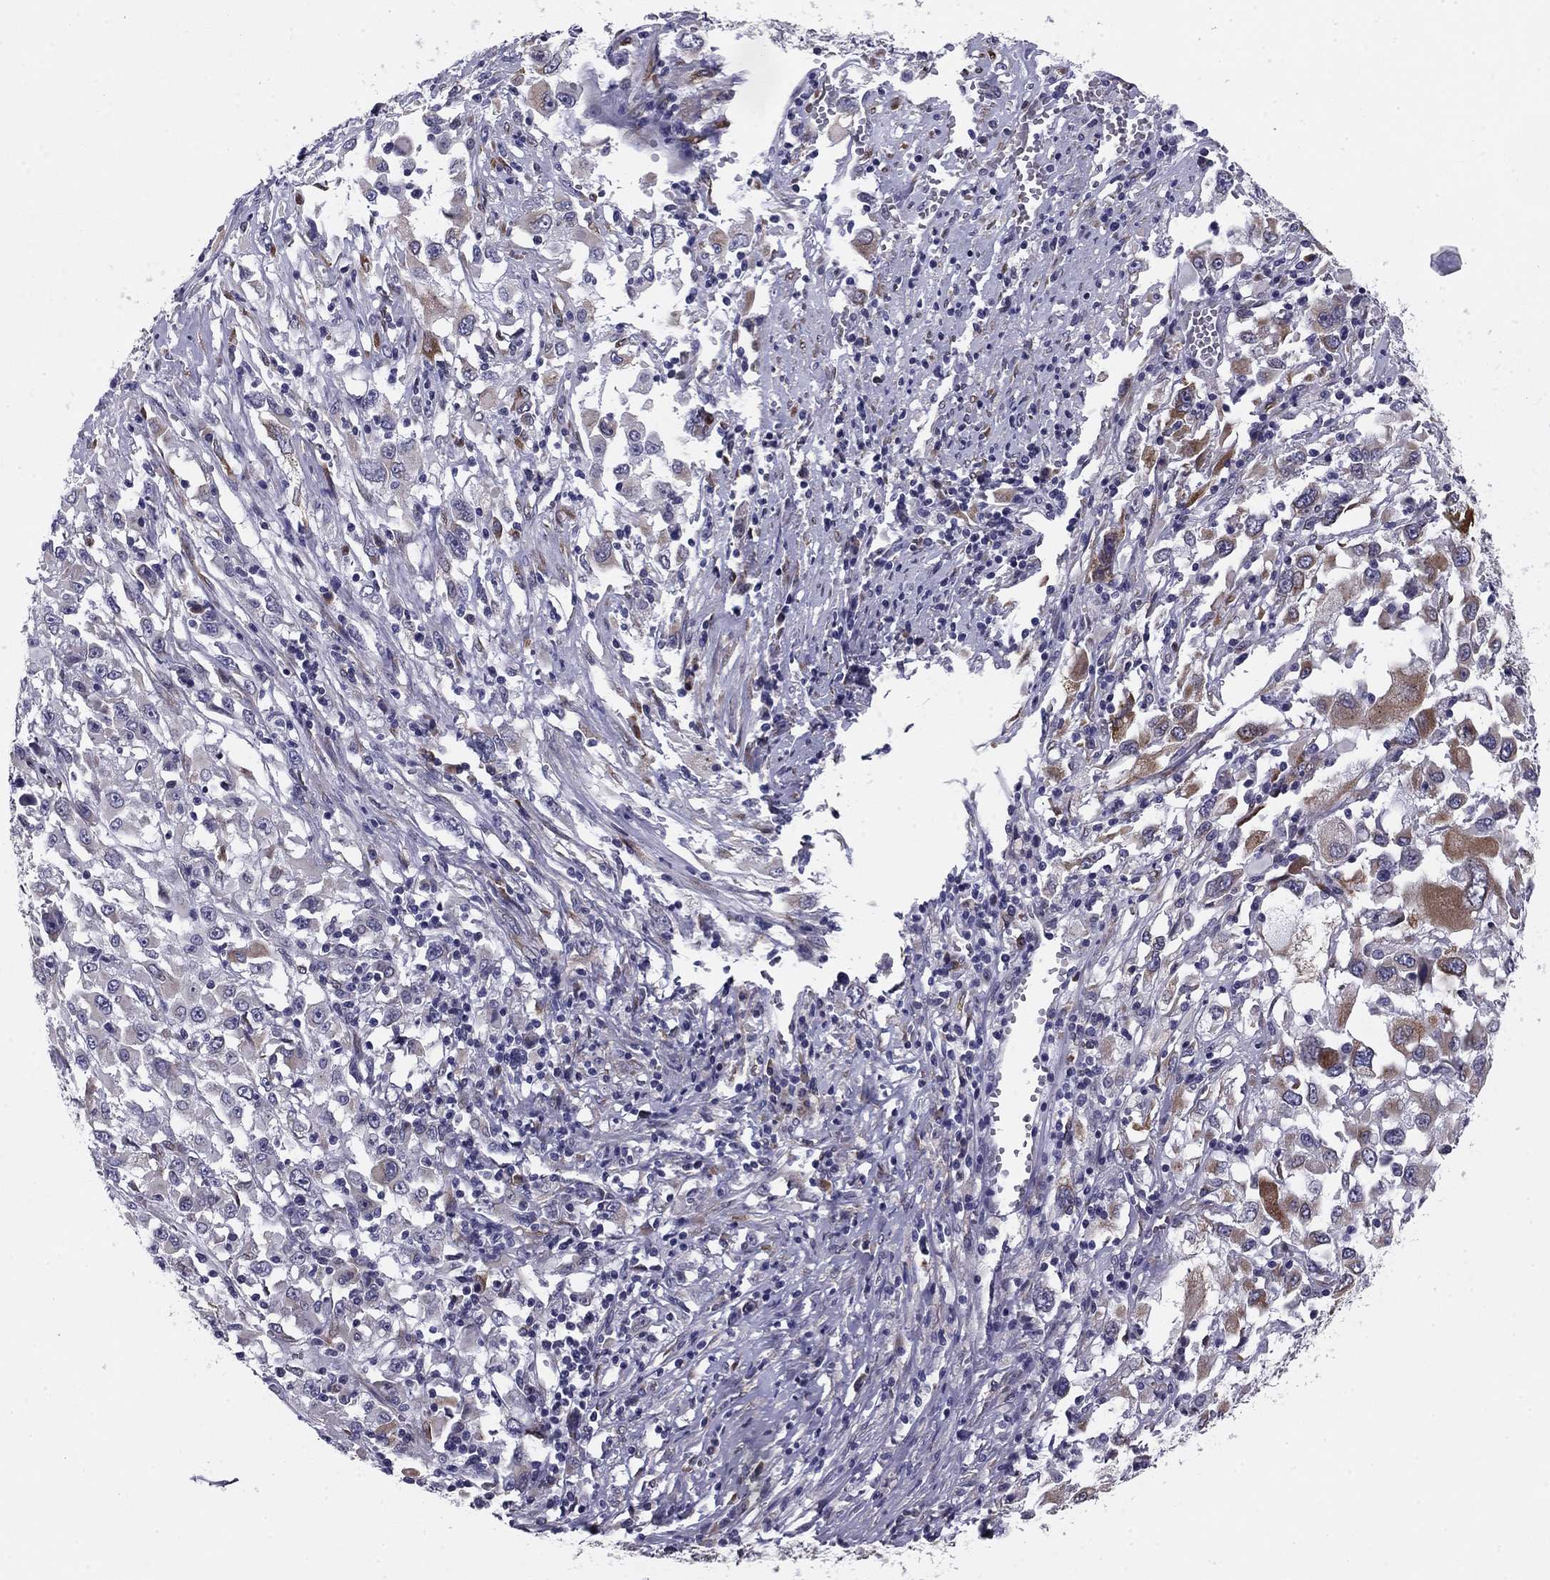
{"staining": {"intensity": "moderate", "quantity": "<25%", "location": "cytoplasmic/membranous"}, "tissue": "melanoma", "cell_type": "Tumor cells", "image_type": "cancer", "snomed": [{"axis": "morphology", "description": "Malignant melanoma, Metastatic site"}, {"axis": "topography", "description": "Soft tissue"}], "caption": "Immunohistochemistry (DAB (3,3'-diaminobenzidine)) staining of human melanoma shows moderate cytoplasmic/membranous protein staining in about <25% of tumor cells. The staining was performed using DAB (3,3'-diaminobenzidine) to visualize the protein expression in brown, while the nuclei were stained in blue with hematoxylin (Magnification: 20x).", "gene": "TMED3", "patient": {"sex": "male", "age": 50}}